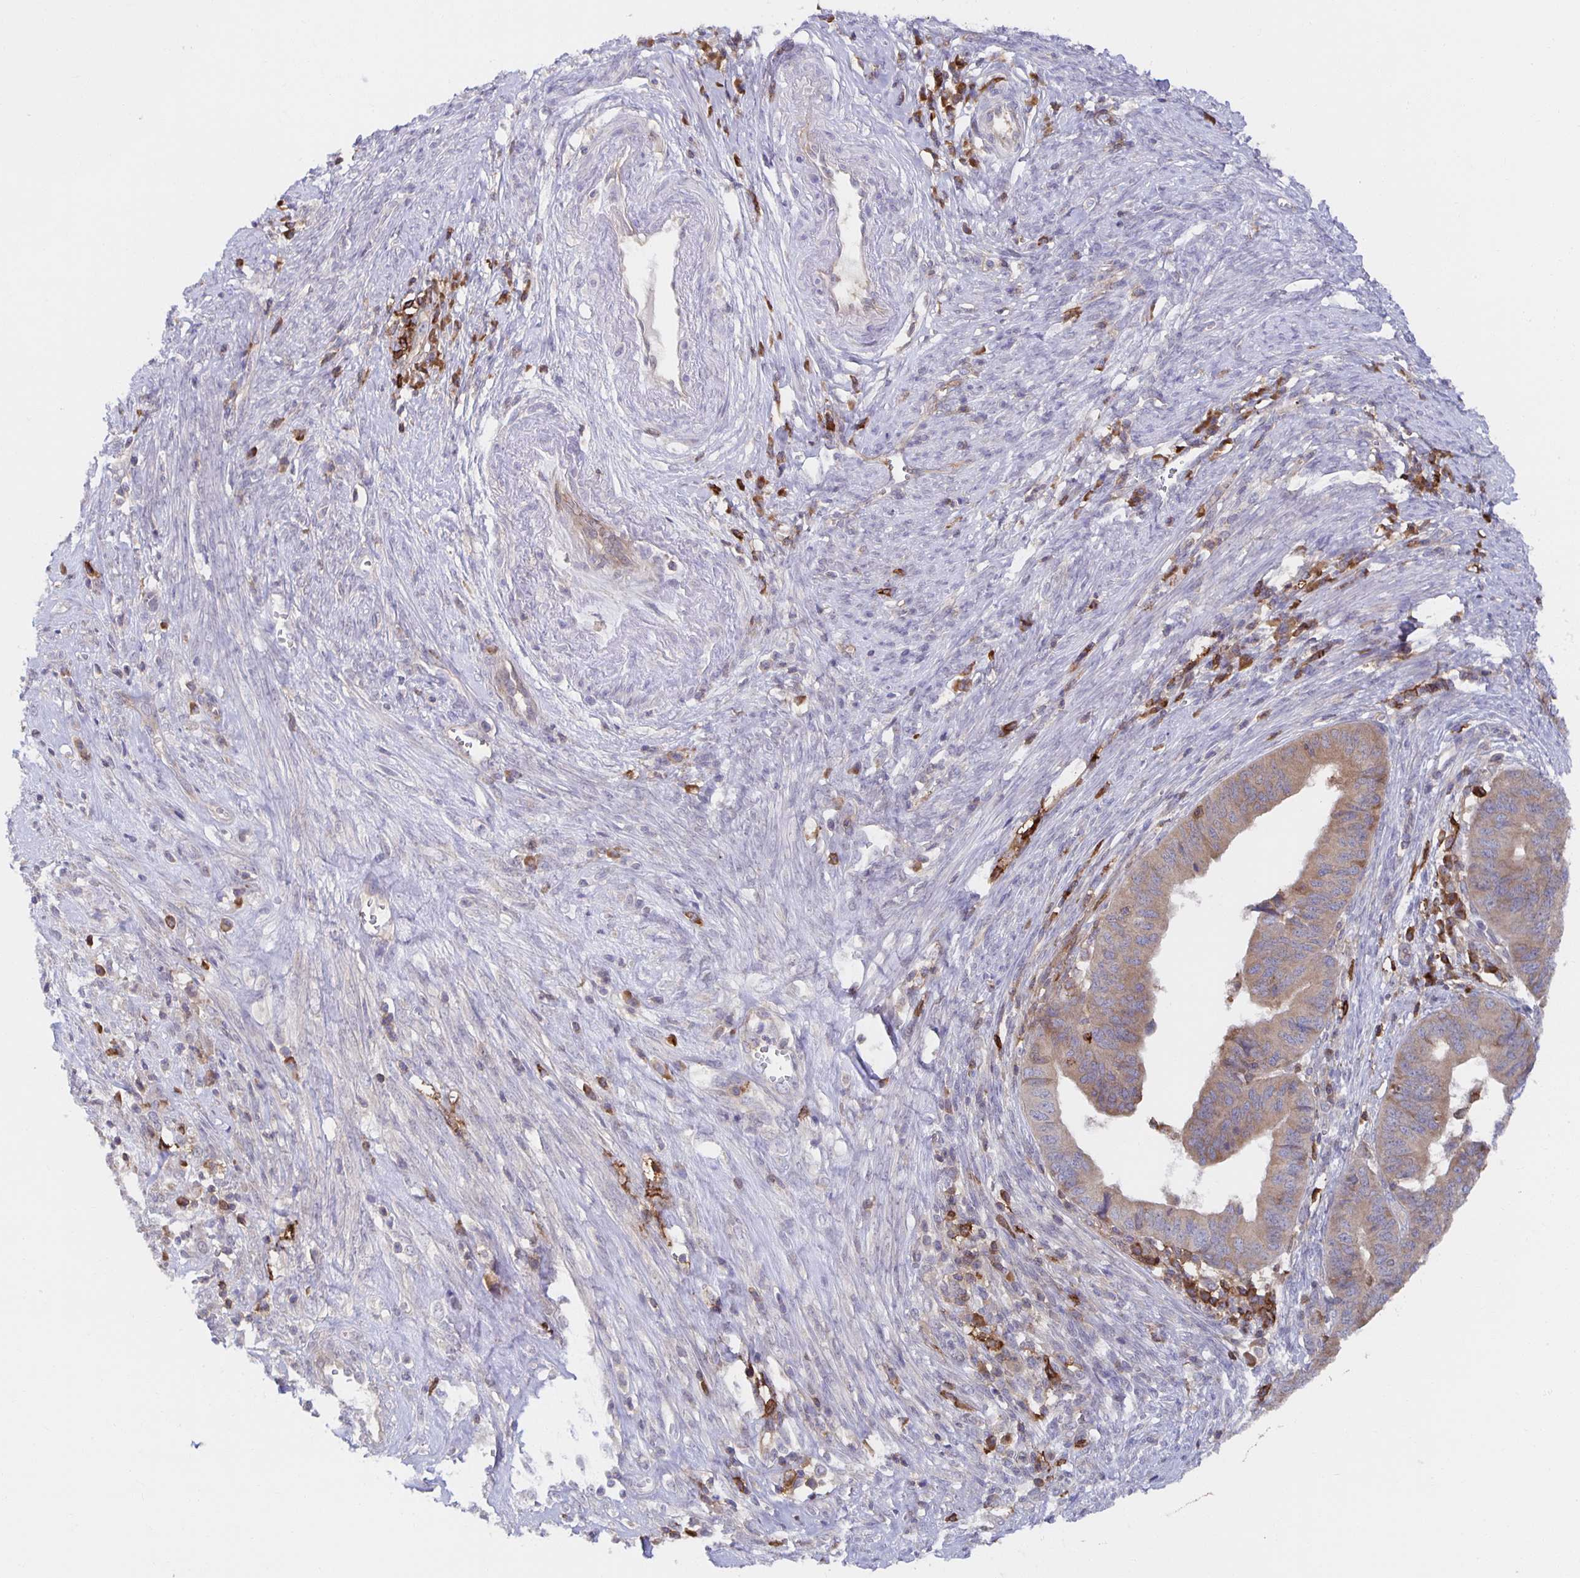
{"staining": {"intensity": "weak", "quantity": ">75%", "location": "cytoplasmic/membranous"}, "tissue": "endometrial cancer", "cell_type": "Tumor cells", "image_type": "cancer", "snomed": [{"axis": "morphology", "description": "Adenocarcinoma, NOS"}, {"axis": "topography", "description": "Endometrium"}], "caption": "Adenocarcinoma (endometrial) stained for a protein (brown) displays weak cytoplasmic/membranous positive staining in about >75% of tumor cells.", "gene": "BAD", "patient": {"sex": "female", "age": 65}}